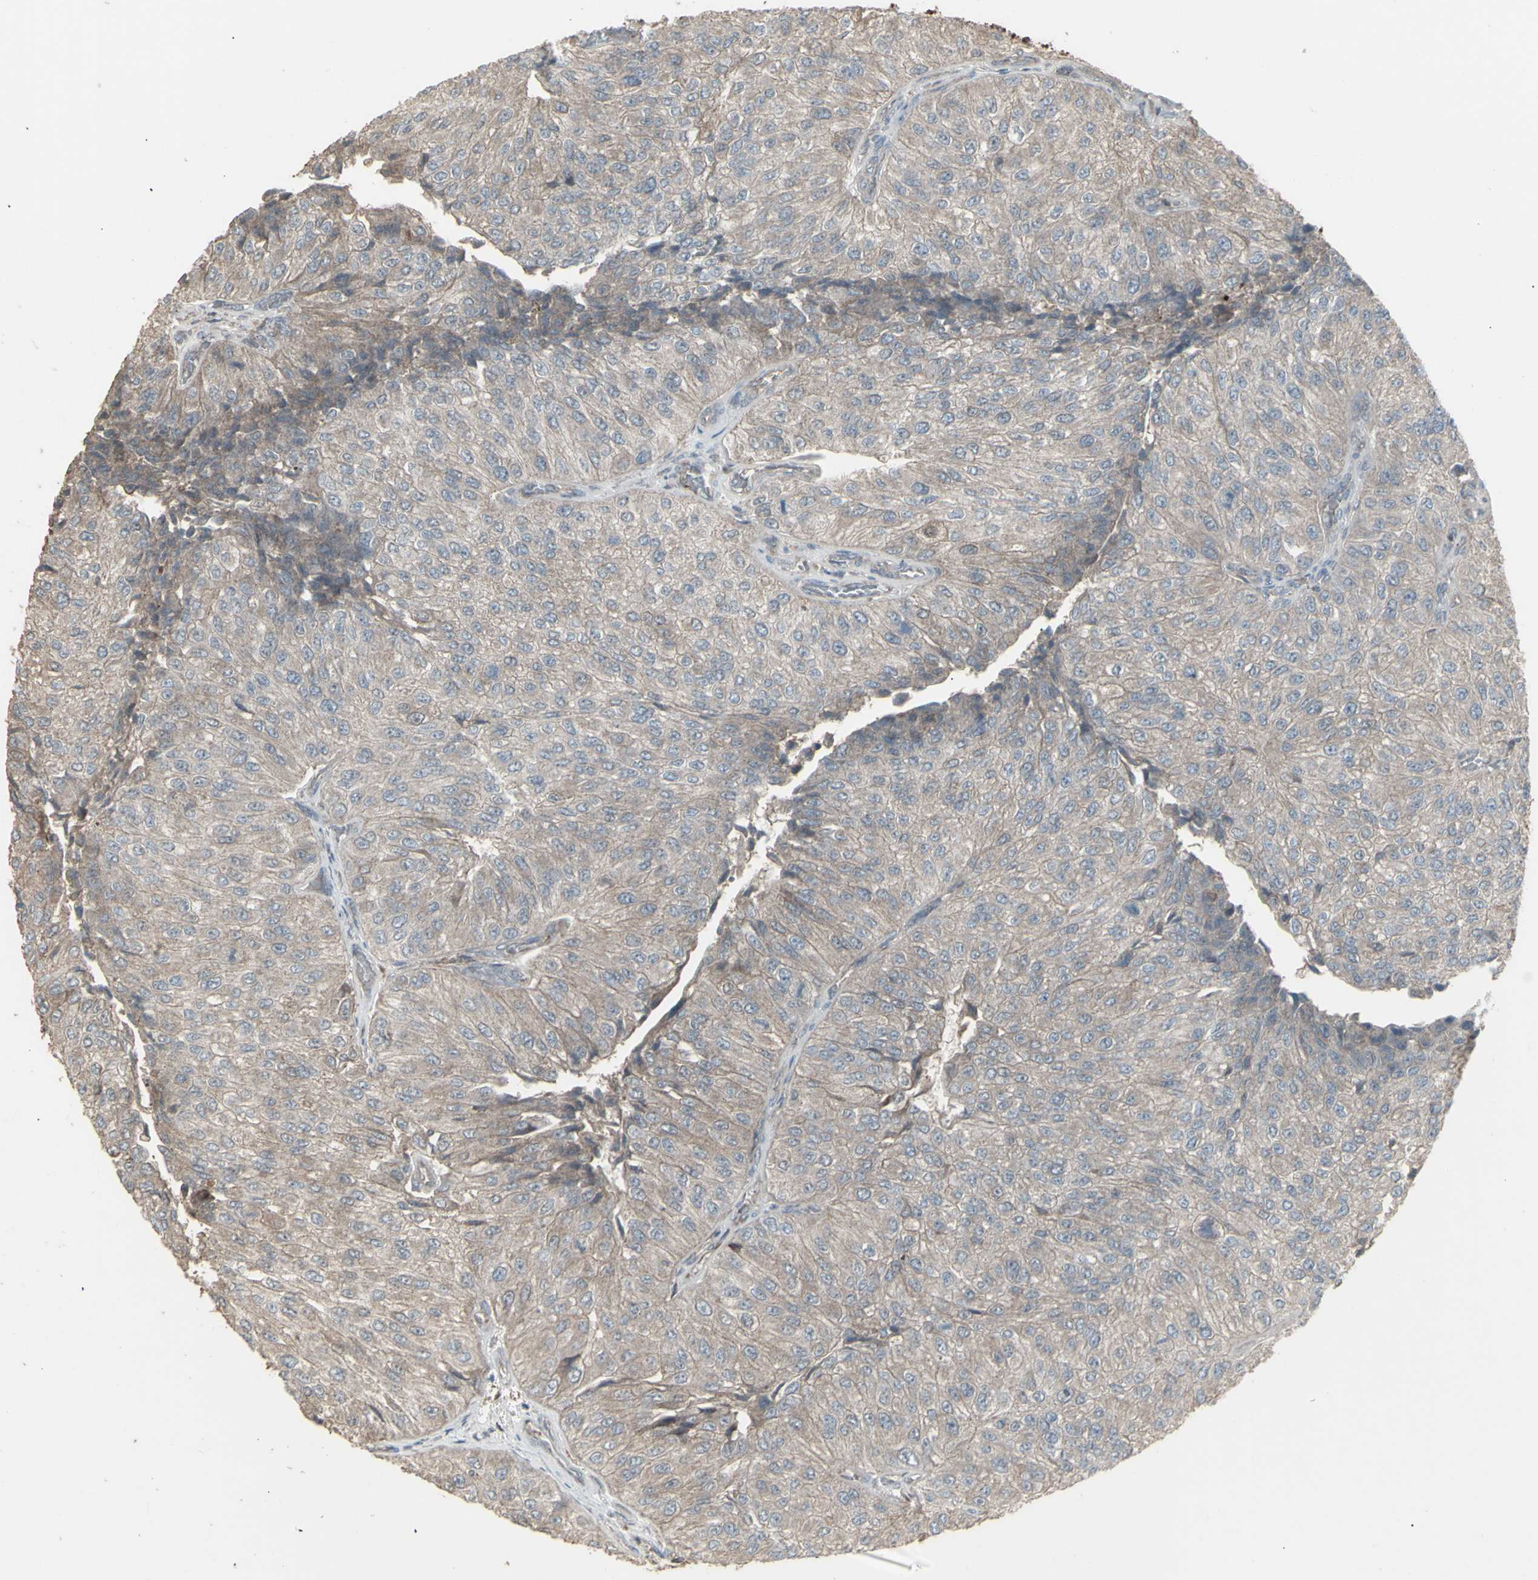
{"staining": {"intensity": "moderate", "quantity": ">75%", "location": "cytoplasmic/membranous"}, "tissue": "urothelial cancer", "cell_type": "Tumor cells", "image_type": "cancer", "snomed": [{"axis": "morphology", "description": "Urothelial carcinoma, High grade"}, {"axis": "topography", "description": "Kidney"}, {"axis": "topography", "description": "Urinary bladder"}], "caption": "This is a histology image of immunohistochemistry (IHC) staining of urothelial carcinoma (high-grade), which shows moderate staining in the cytoplasmic/membranous of tumor cells.", "gene": "RNASEL", "patient": {"sex": "male", "age": 77}}